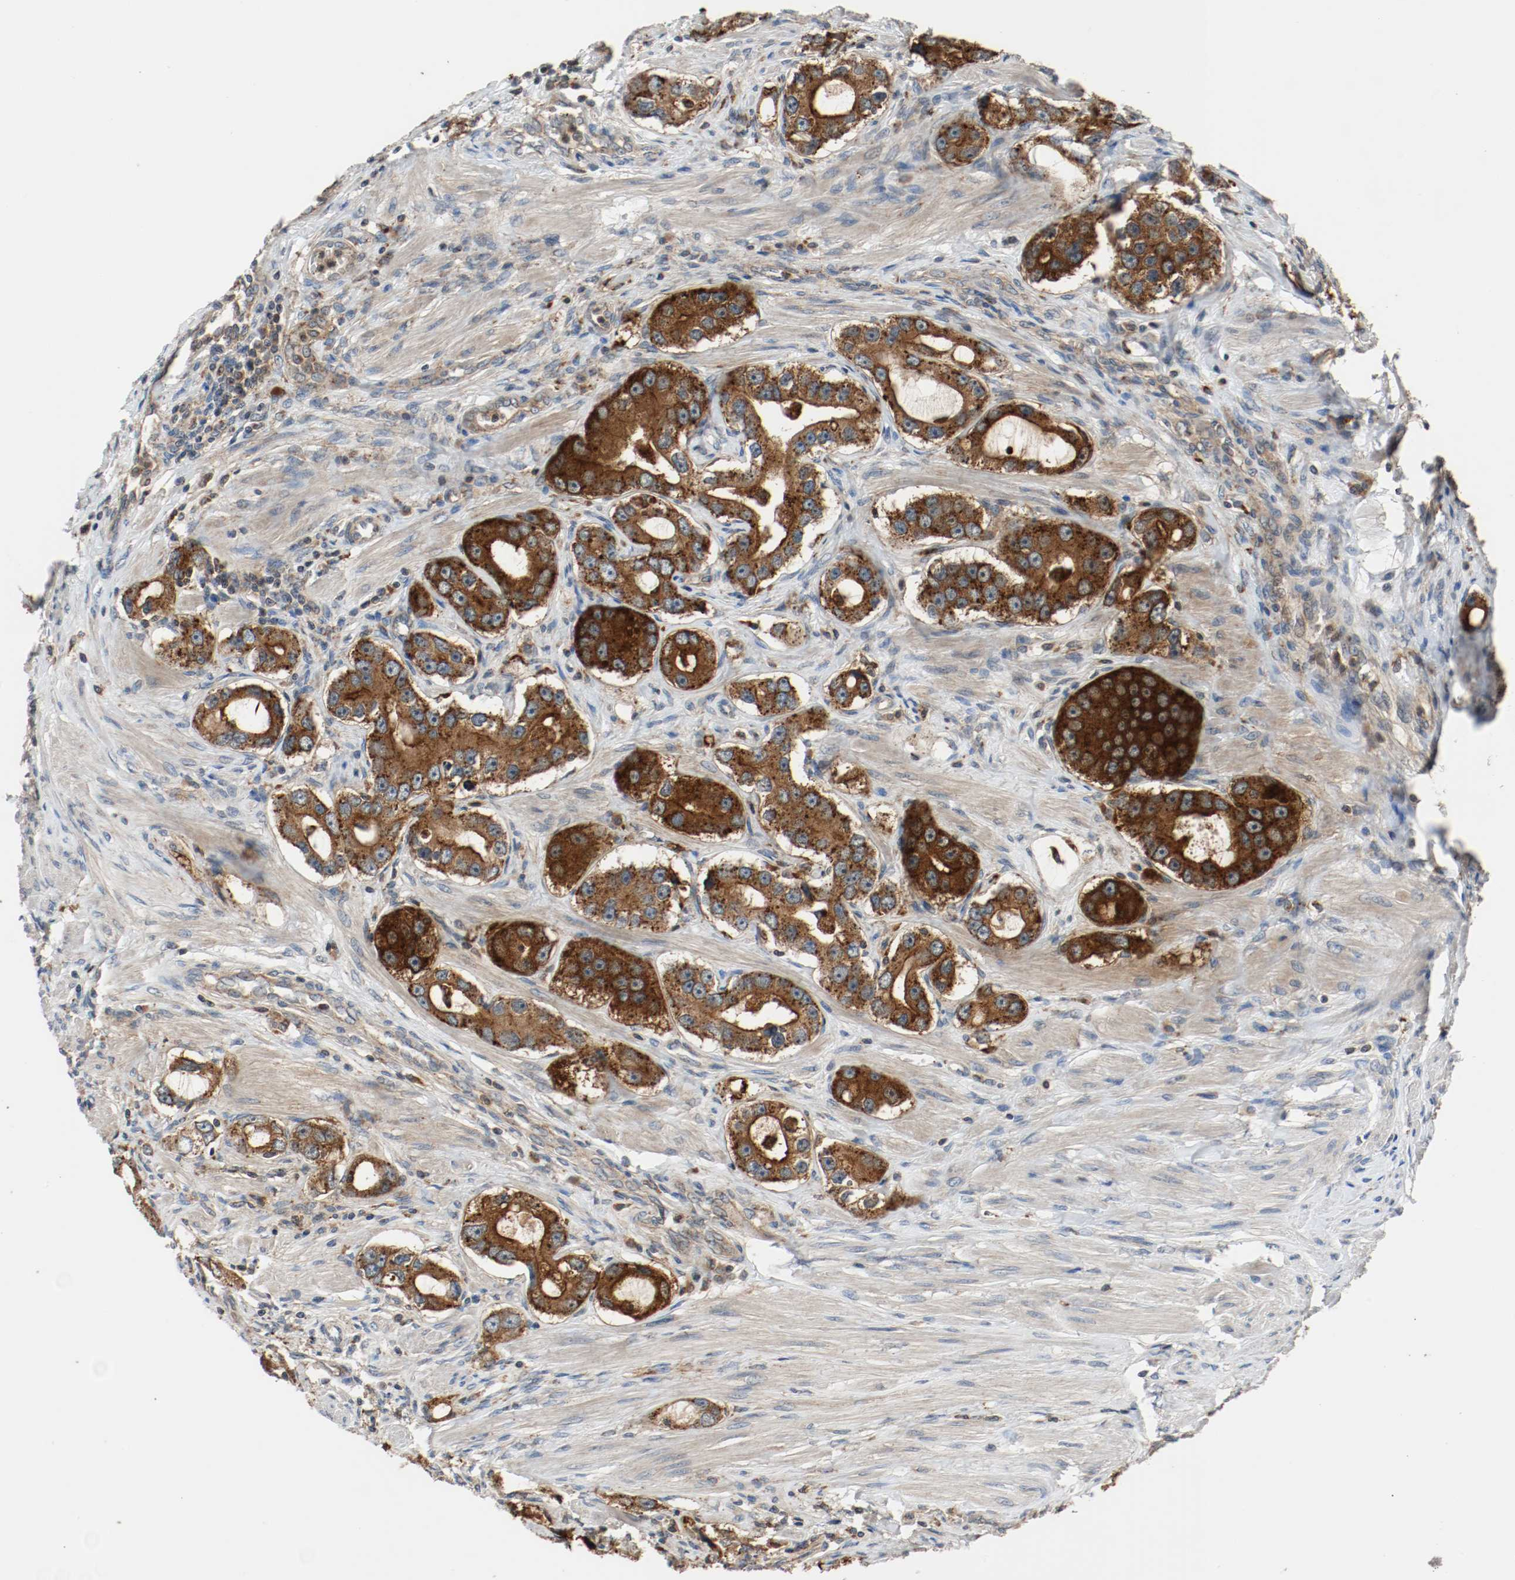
{"staining": {"intensity": "strong", "quantity": ">75%", "location": "cytoplasmic/membranous"}, "tissue": "prostate cancer", "cell_type": "Tumor cells", "image_type": "cancer", "snomed": [{"axis": "morphology", "description": "Adenocarcinoma, High grade"}, {"axis": "topography", "description": "Prostate"}], "caption": "Adenocarcinoma (high-grade) (prostate) tissue reveals strong cytoplasmic/membranous expression in approximately >75% of tumor cells", "gene": "LAMP2", "patient": {"sex": "male", "age": 63}}